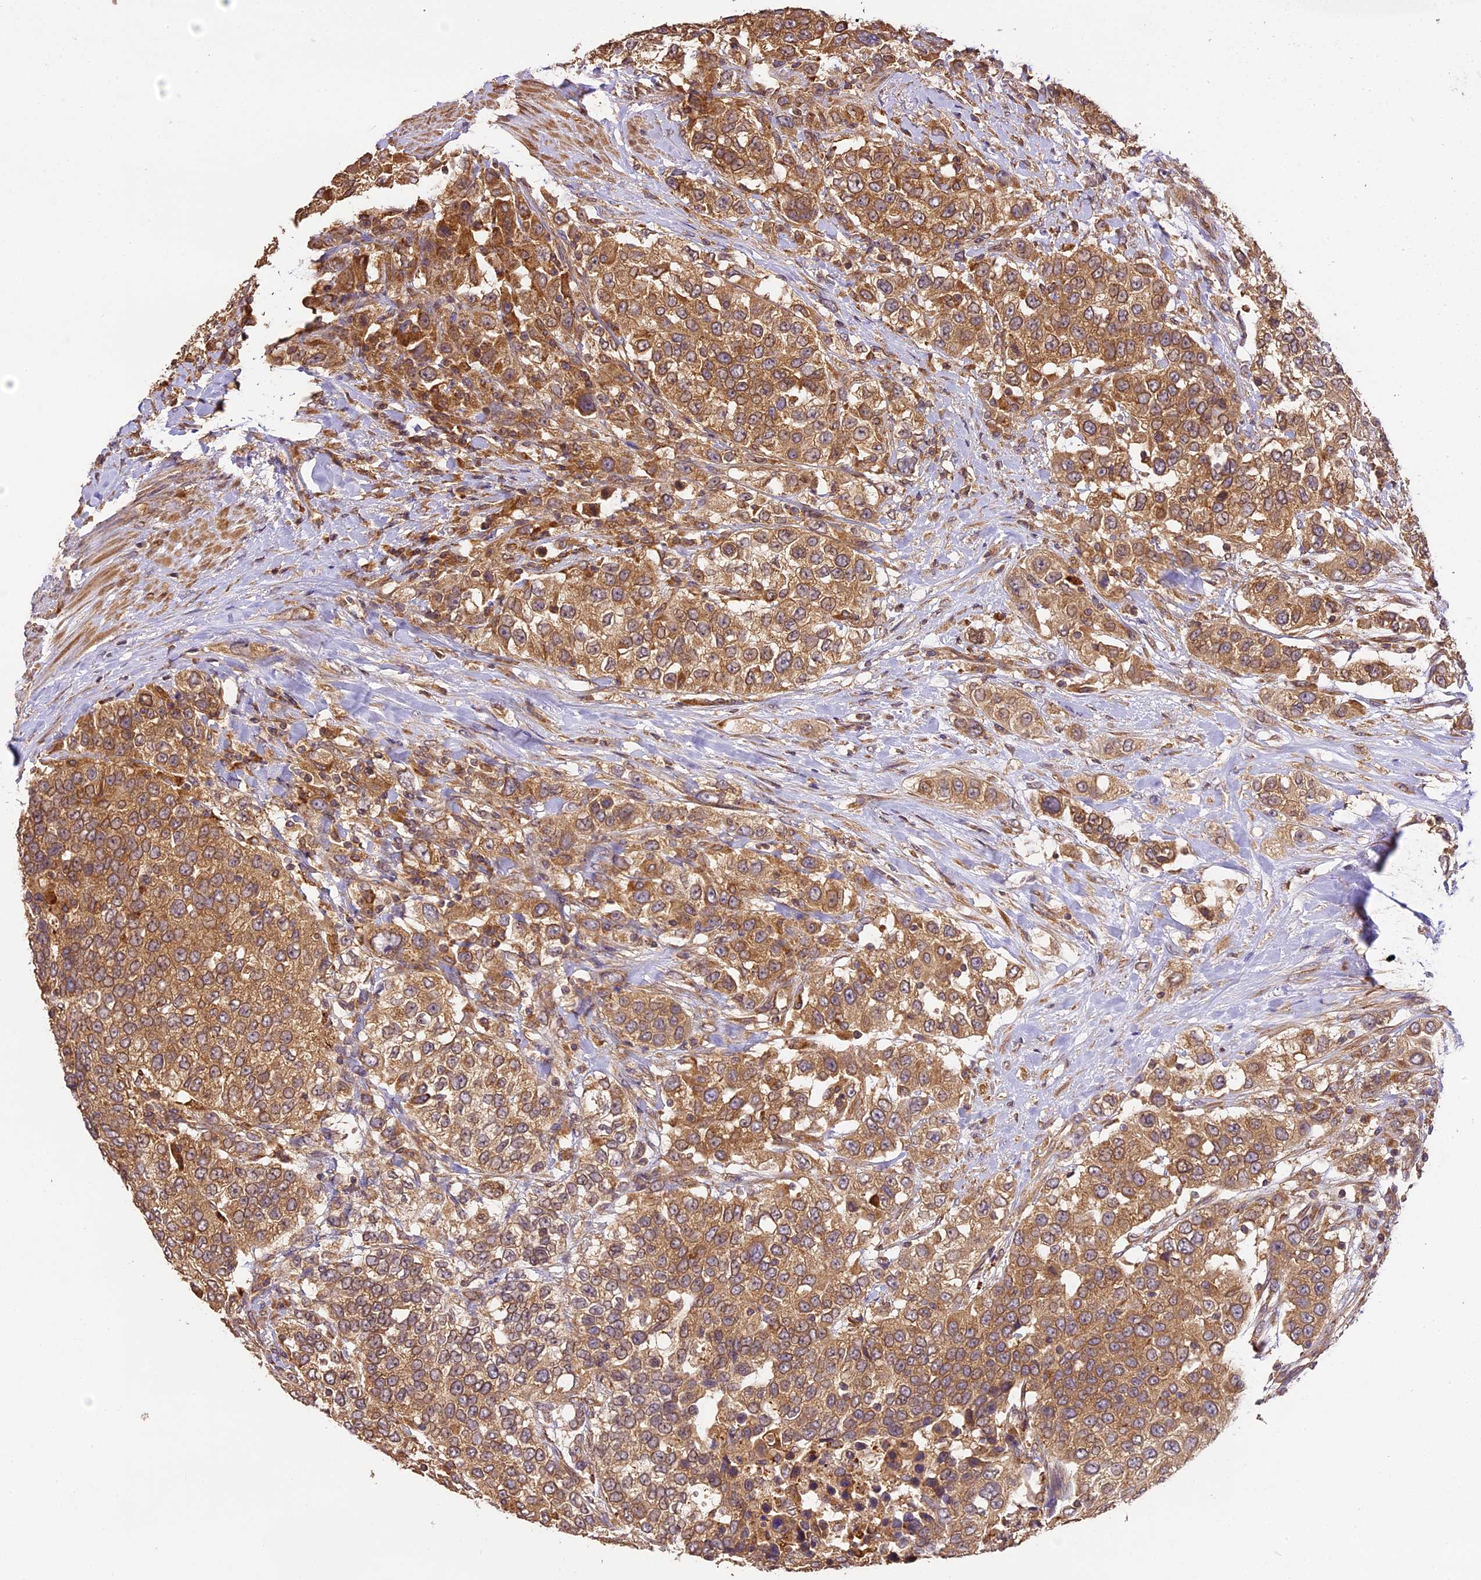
{"staining": {"intensity": "moderate", "quantity": ">75%", "location": "cytoplasmic/membranous"}, "tissue": "urothelial cancer", "cell_type": "Tumor cells", "image_type": "cancer", "snomed": [{"axis": "morphology", "description": "Urothelial carcinoma, High grade"}, {"axis": "topography", "description": "Urinary bladder"}], "caption": "High-grade urothelial carcinoma stained with DAB immunohistochemistry (IHC) demonstrates medium levels of moderate cytoplasmic/membranous positivity in about >75% of tumor cells.", "gene": "BRAP", "patient": {"sex": "female", "age": 80}}